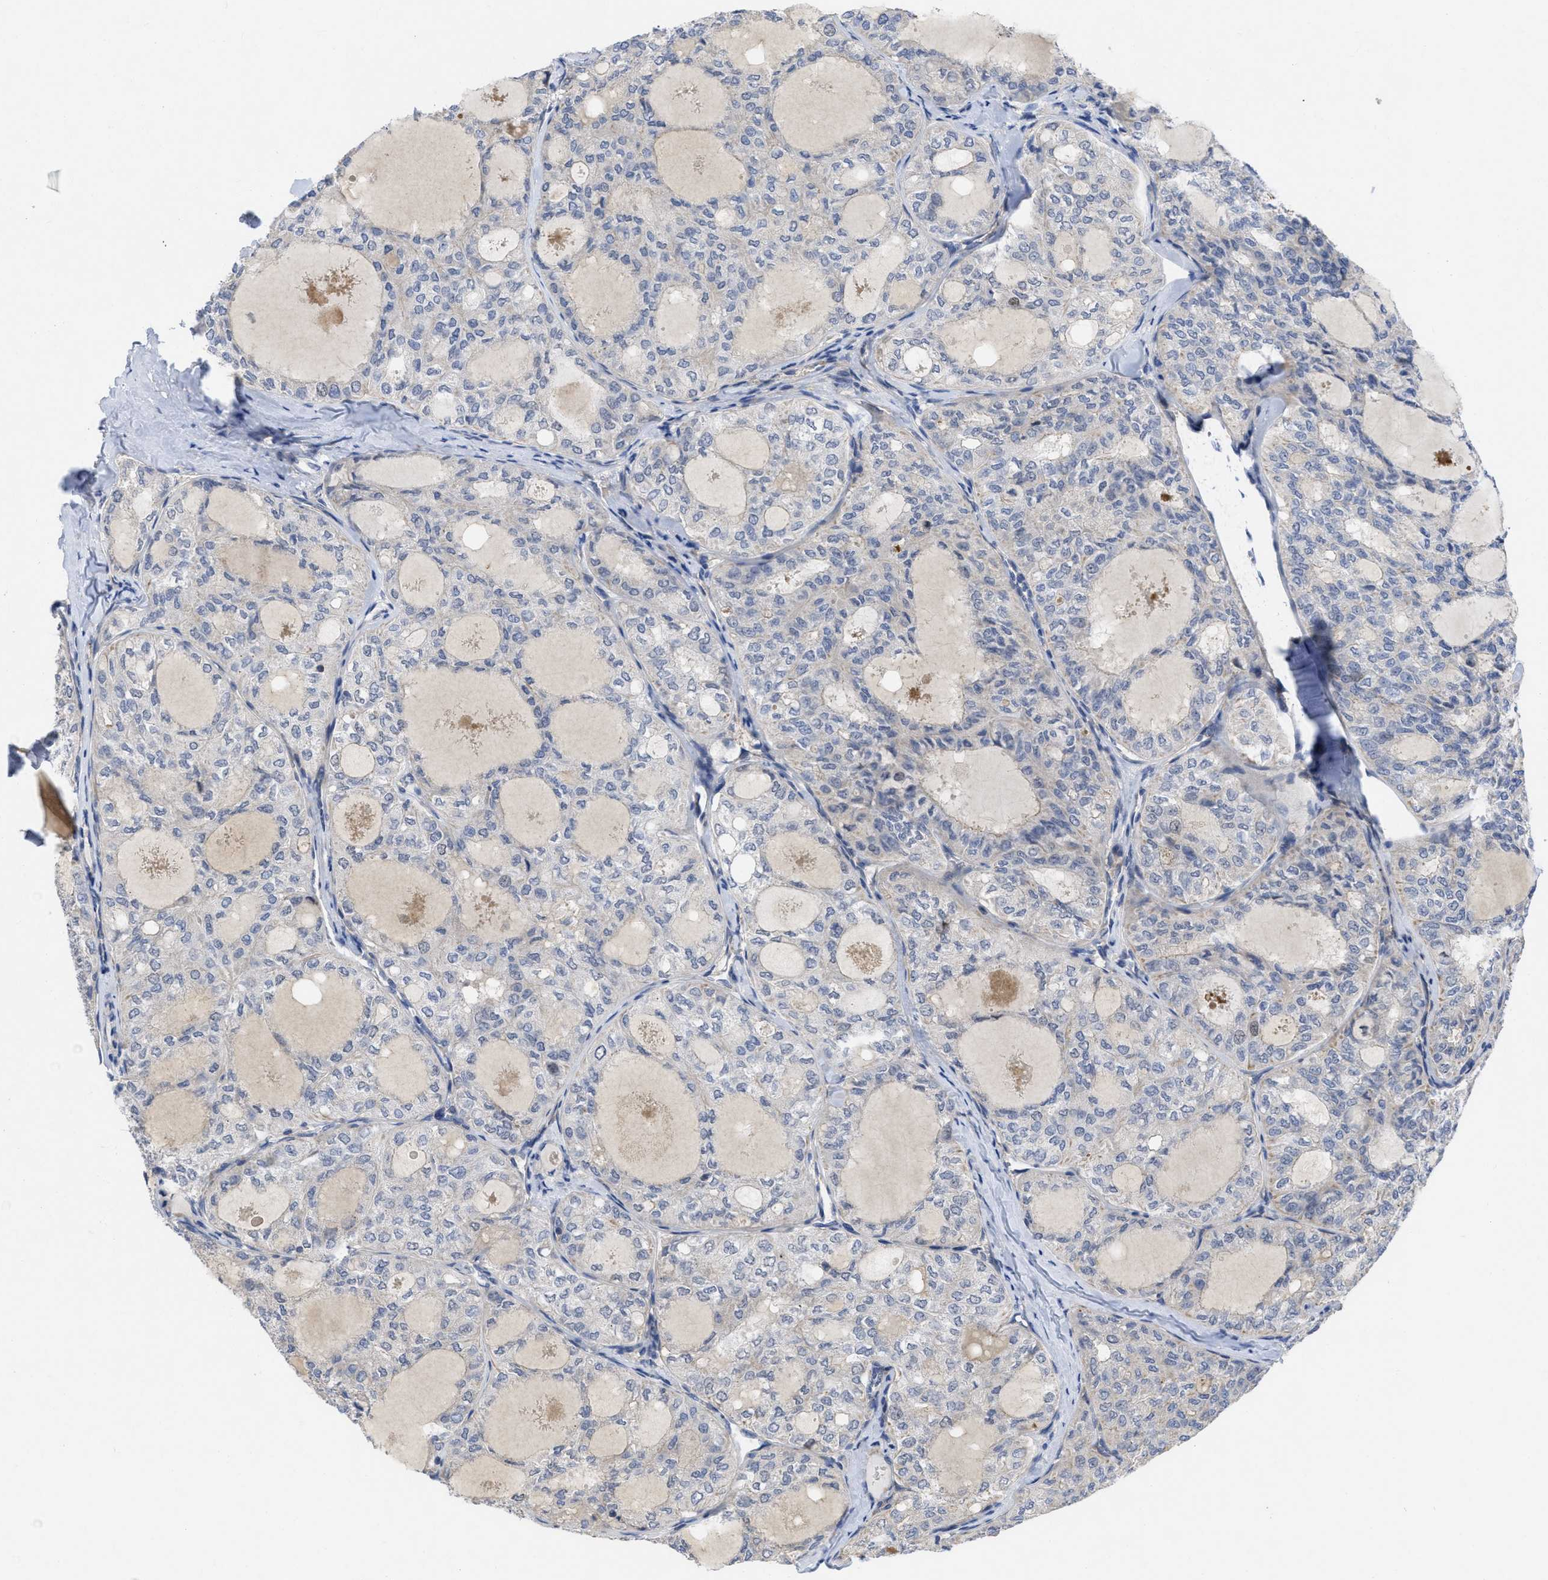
{"staining": {"intensity": "negative", "quantity": "none", "location": "none"}, "tissue": "thyroid cancer", "cell_type": "Tumor cells", "image_type": "cancer", "snomed": [{"axis": "morphology", "description": "Follicular adenoma carcinoma, NOS"}, {"axis": "topography", "description": "Thyroid gland"}], "caption": "Tumor cells show no significant positivity in follicular adenoma carcinoma (thyroid).", "gene": "ARHGEF26", "patient": {"sex": "male", "age": 75}}